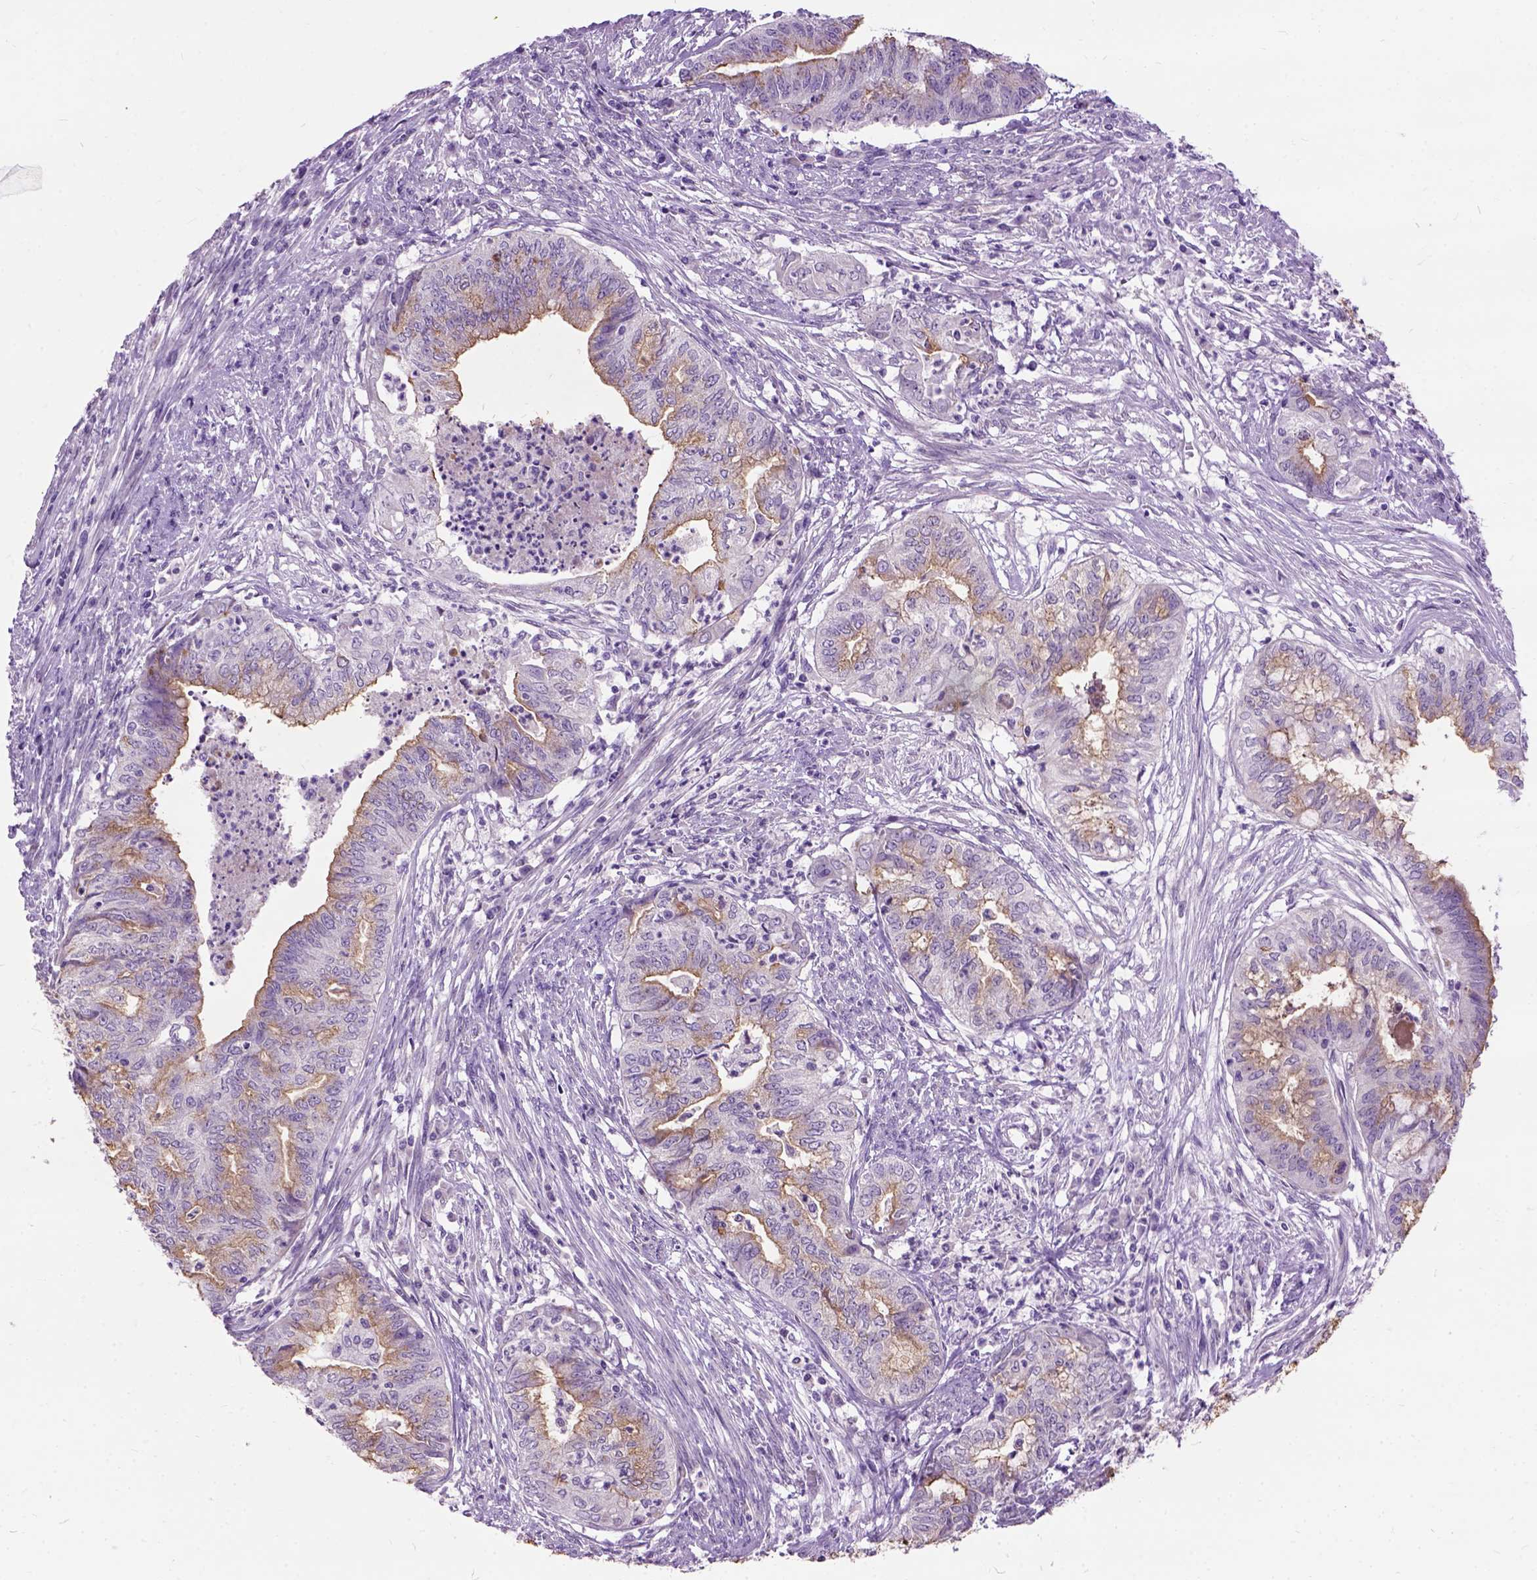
{"staining": {"intensity": "moderate", "quantity": "<25%", "location": "cytoplasmic/membranous"}, "tissue": "endometrial cancer", "cell_type": "Tumor cells", "image_type": "cancer", "snomed": [{"axis": "morphology", "description": "Adenocarcinoma, NOS"}, {"axis": "topography", "description": "Endometrium"}], "caption": "Immunohistochemistry (IHC) (DAB) staining of human endometrial cancer reveals moderate cytoplasmic/membranous protein staining in approximately <25% of tumor cells.", "gene": "MAPT", "patient": {"sex": "female", "age": 79}}